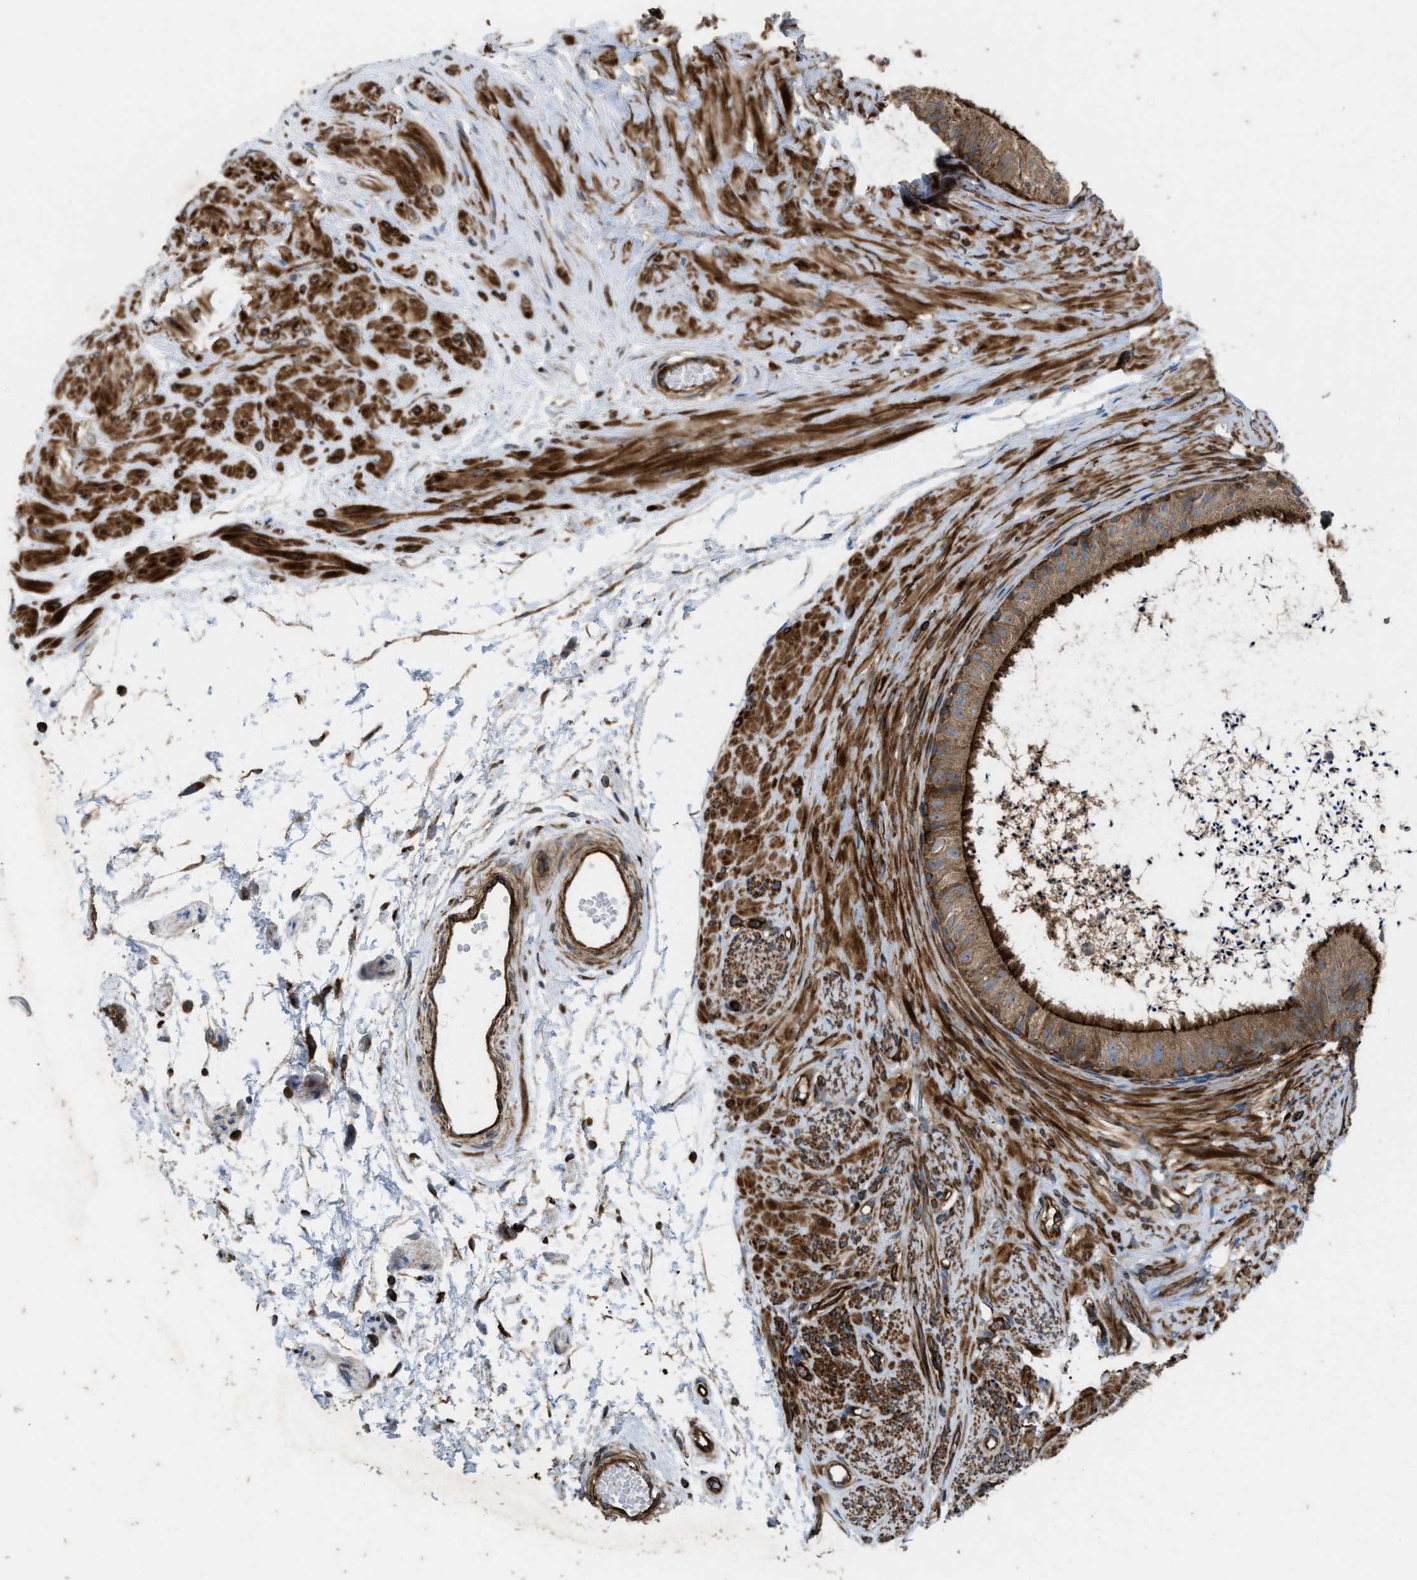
{"staining": {"intensity": "moderate", "quantity": ">75%", "location": "cytoplasmic/membranous"}, "tissue": "epididymis", "cell_type": "Glandular cells", "image_type": "normal", "snomed": [{"axis": "morphology", "description": "Normal tissue, NOS"}, {"axis": "topography", "description": "Epididymis"}], "caption": "A brown stain labels moderate cytoplasmic/membranous expression of a protein in glandular cells of normal epididymis. The protein of interest is stained brown, and the nuclei are stained in blue (DAB IHC with brightfield microscopy, high magnification).", "gene": "EGLN1", "patient": {"sex": "male", "age": 56}}